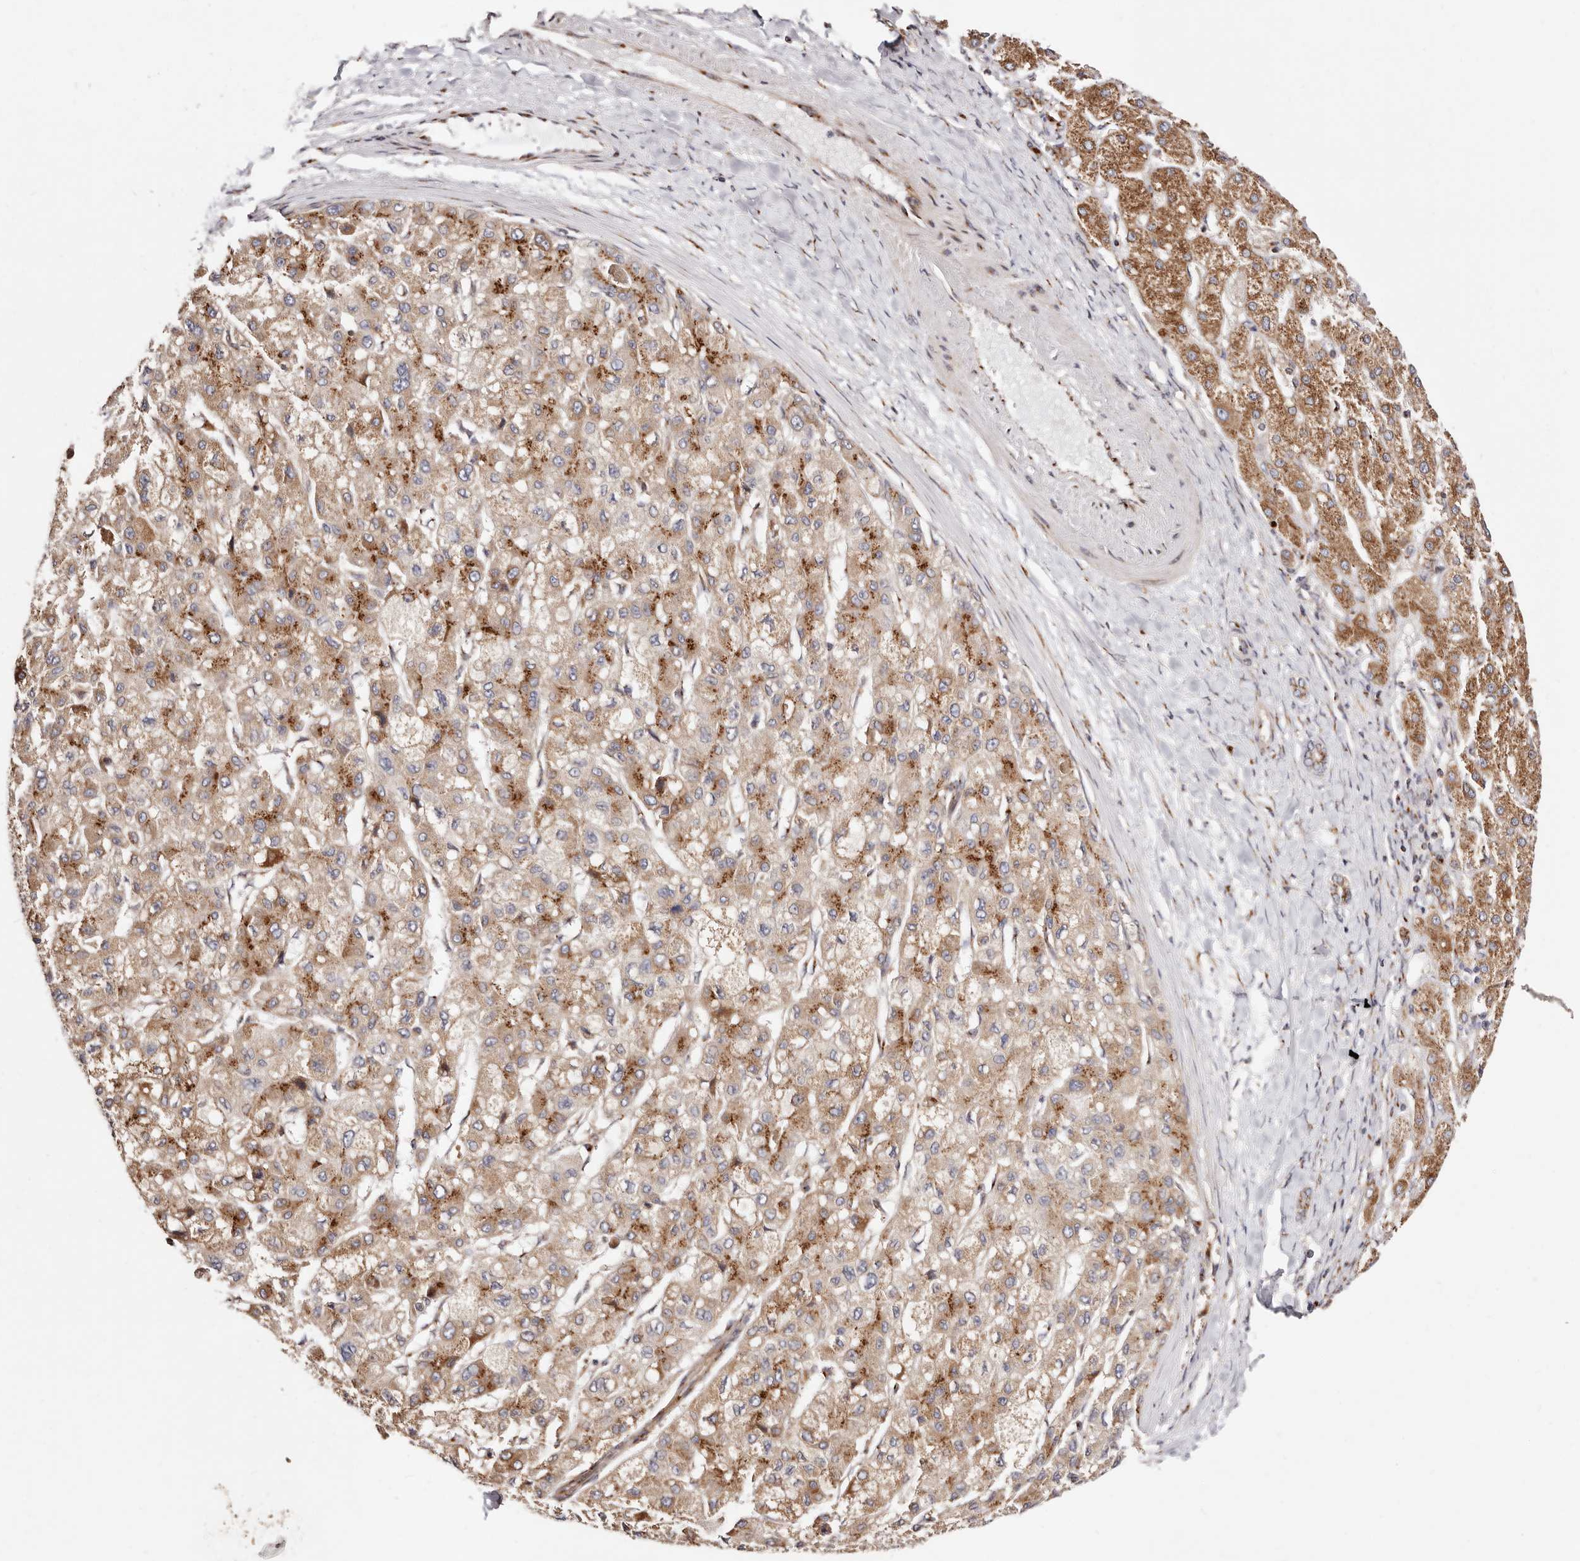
{"staining": {"intensity": "strong", "quantity": ">75%", "location": "cytoplasmic/membranous"}, "tissue": "liver cancer", "cell_type": "Tumor cells", "image_type": "cancer", "snomed": [{"axis": "morphology", "description": "Carcinoma, Hepatocellular, NOS"}, {"axis": "topography", "description": "Liver"}], "caption": "Immunohistochemistry photomicrograph of neoplastic tissue: human liver cancer stained using immunohistochemistry (IHC) reveals high levels of strong protein expression localized specifically in the cytoplasmic/membranous of tumor cells, appearing as a cytoplasmic/membranous brown color.", "gene": "MAPK6", "patient": {"sex": "male", "age": 80}}